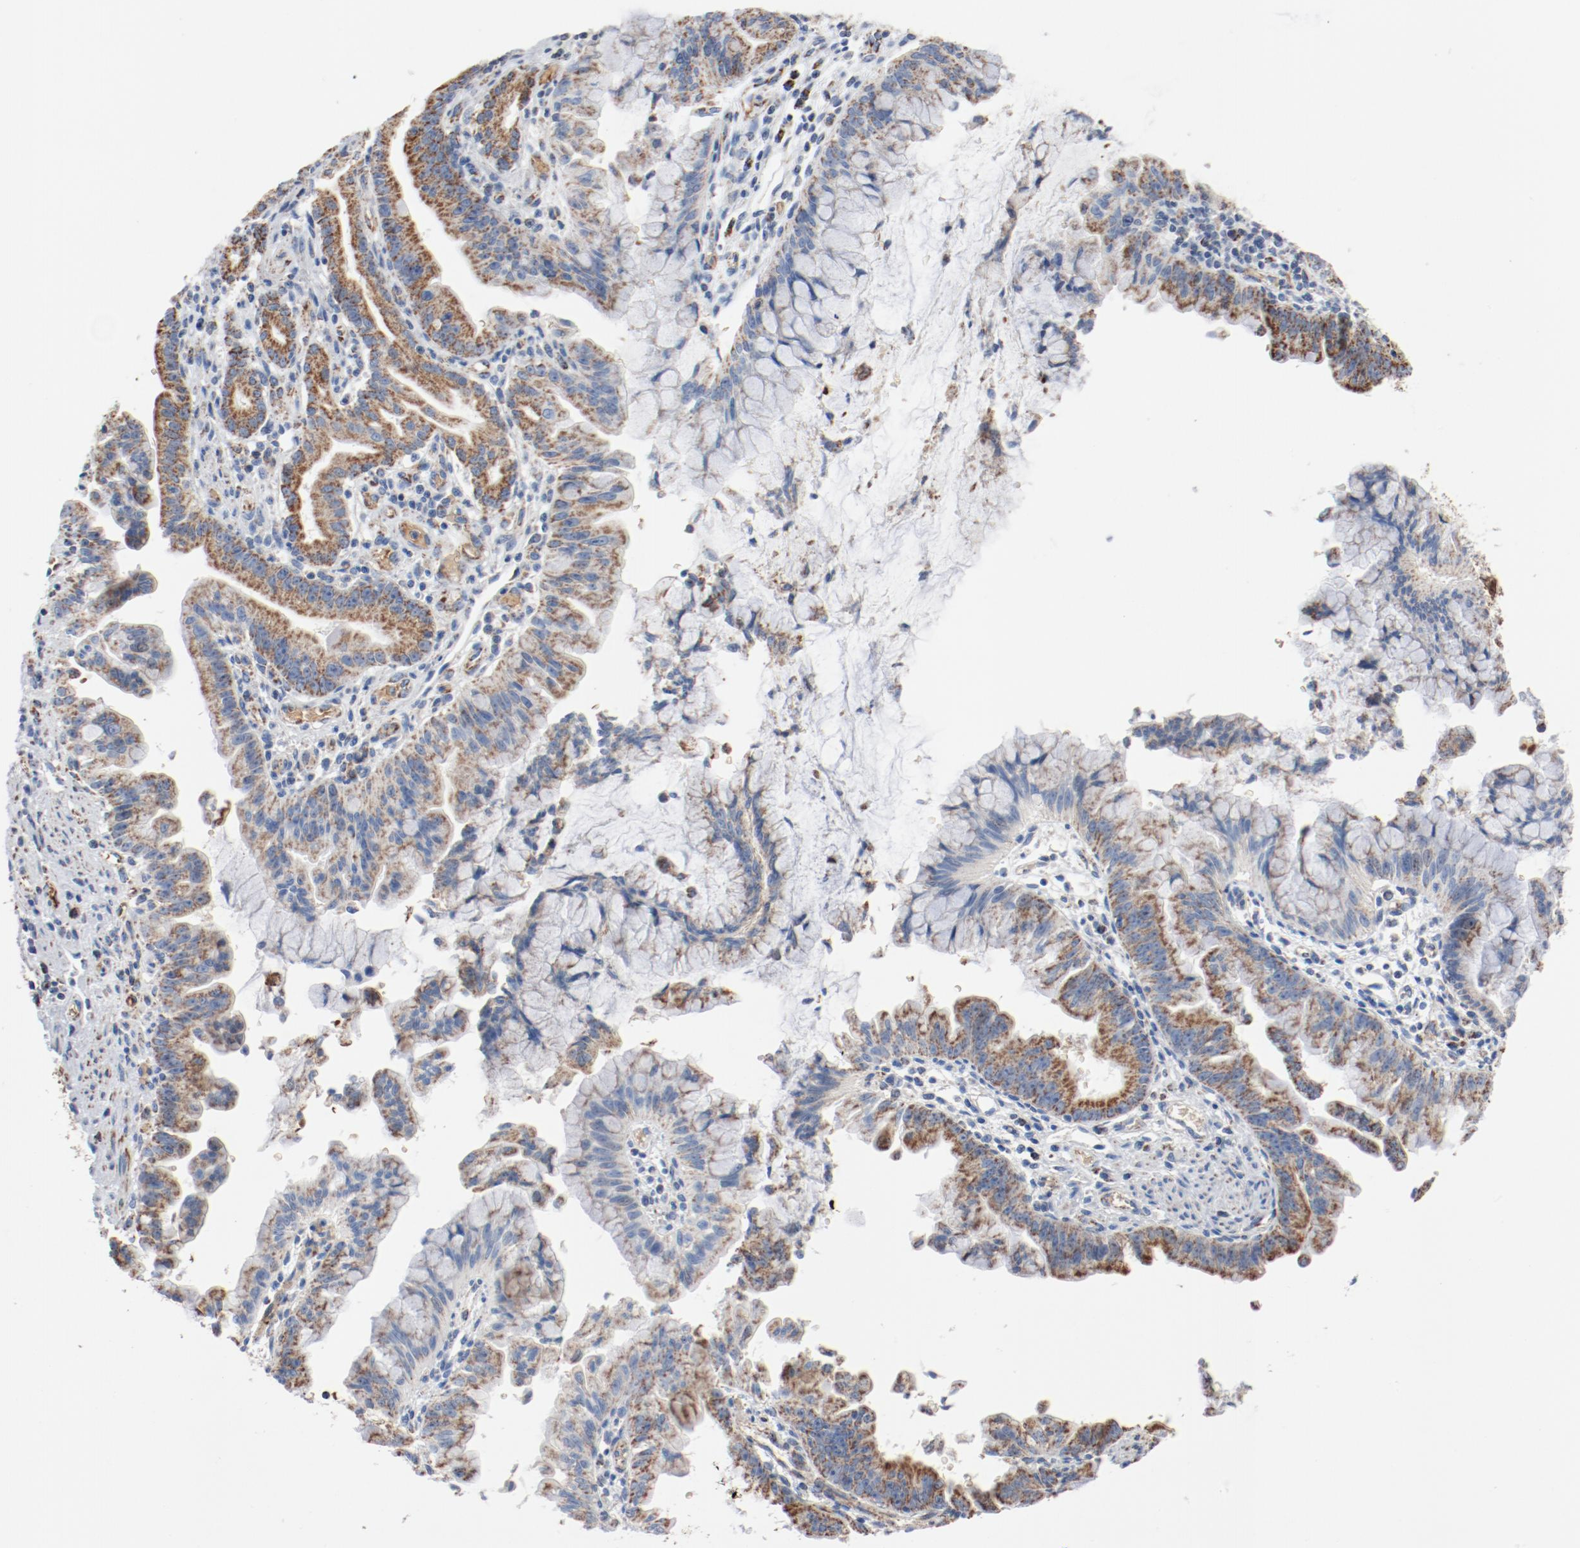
{"staining": {"intensity": "moderate", "quantity": ">75%", "location": "cytoplasmic/membranous"}, "tissue": "pancreatic cancer", "cell_type": "Tumor cells", "image_type": "cancer", "snomed": [{"axis": "morphology", "description": "Adenocarcinoma, NOS"}, {"axis": "topography", "description": "Pancreas"}], "caption": "Human adenocarcinoma (pancreatic) stained with a brown dye reveals moderate cytoplasmic/membranous positive positivity in approximately >75% of tumor cells.", "gene": "NDUFB8", "patient": {"sex": "male", "age": 59}}